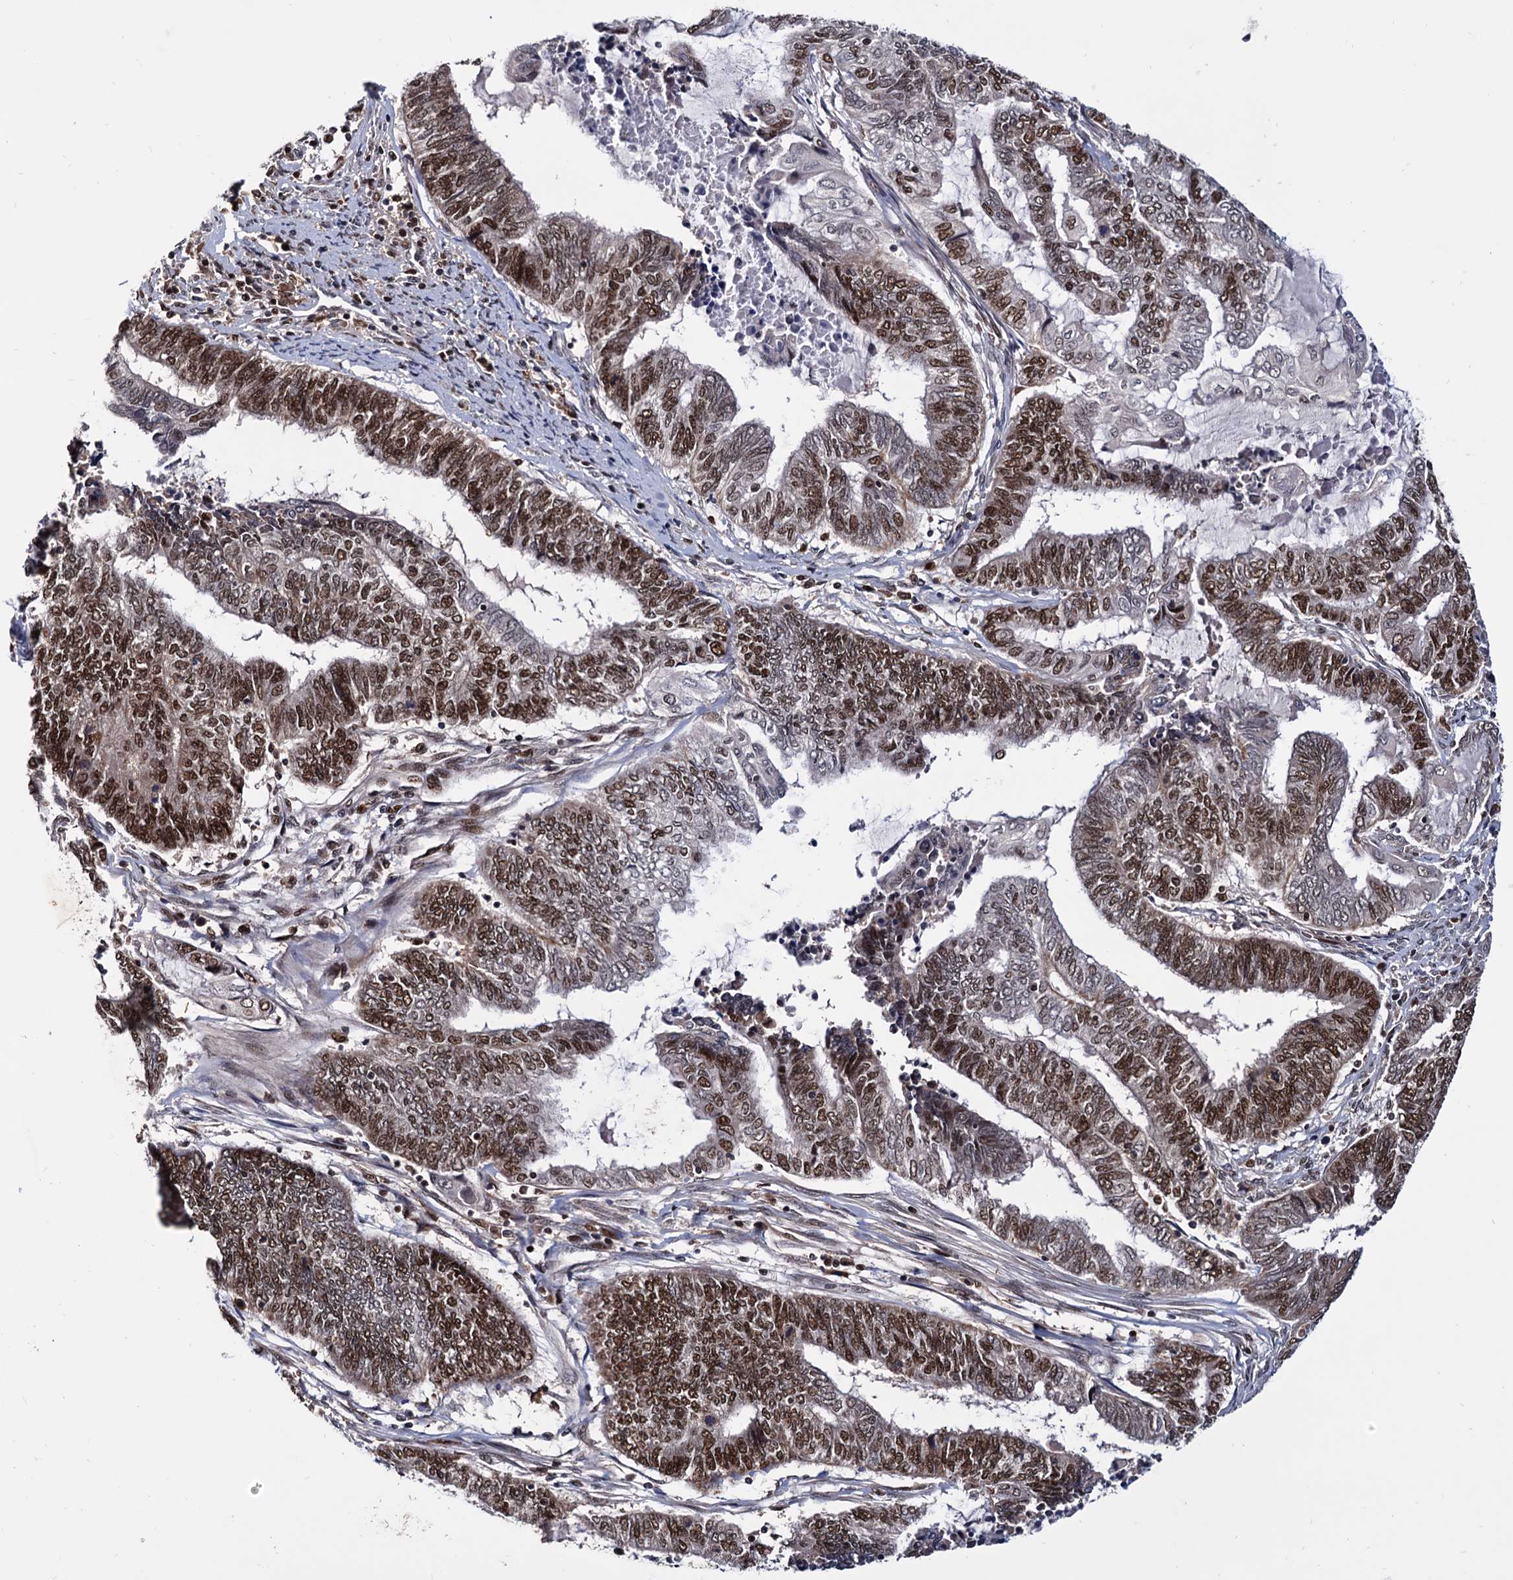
{"staining": {"intensity": "strong", "quantity": ">75%", "location": "nuclear"}, "tissue": "endometrial cancer", "cell_type": "Tumor cells", "image_type": "cancer", "snomed": [{"axis": "morphology", "description": "Adenocarcinoma, NOS"}, {"axis": "topography", "description": "Uterus"}, {"axis": "topography", "description": "Endometrium"}], "caption": "Endometrial cancer (adenocarcinoma) stained for a protein (brown) exhibits strong nuclear positive expression in approximately >75% of tumor cells.", "gene": "RNASEH2B", "patient": {"sex": "female", "age": 70}}